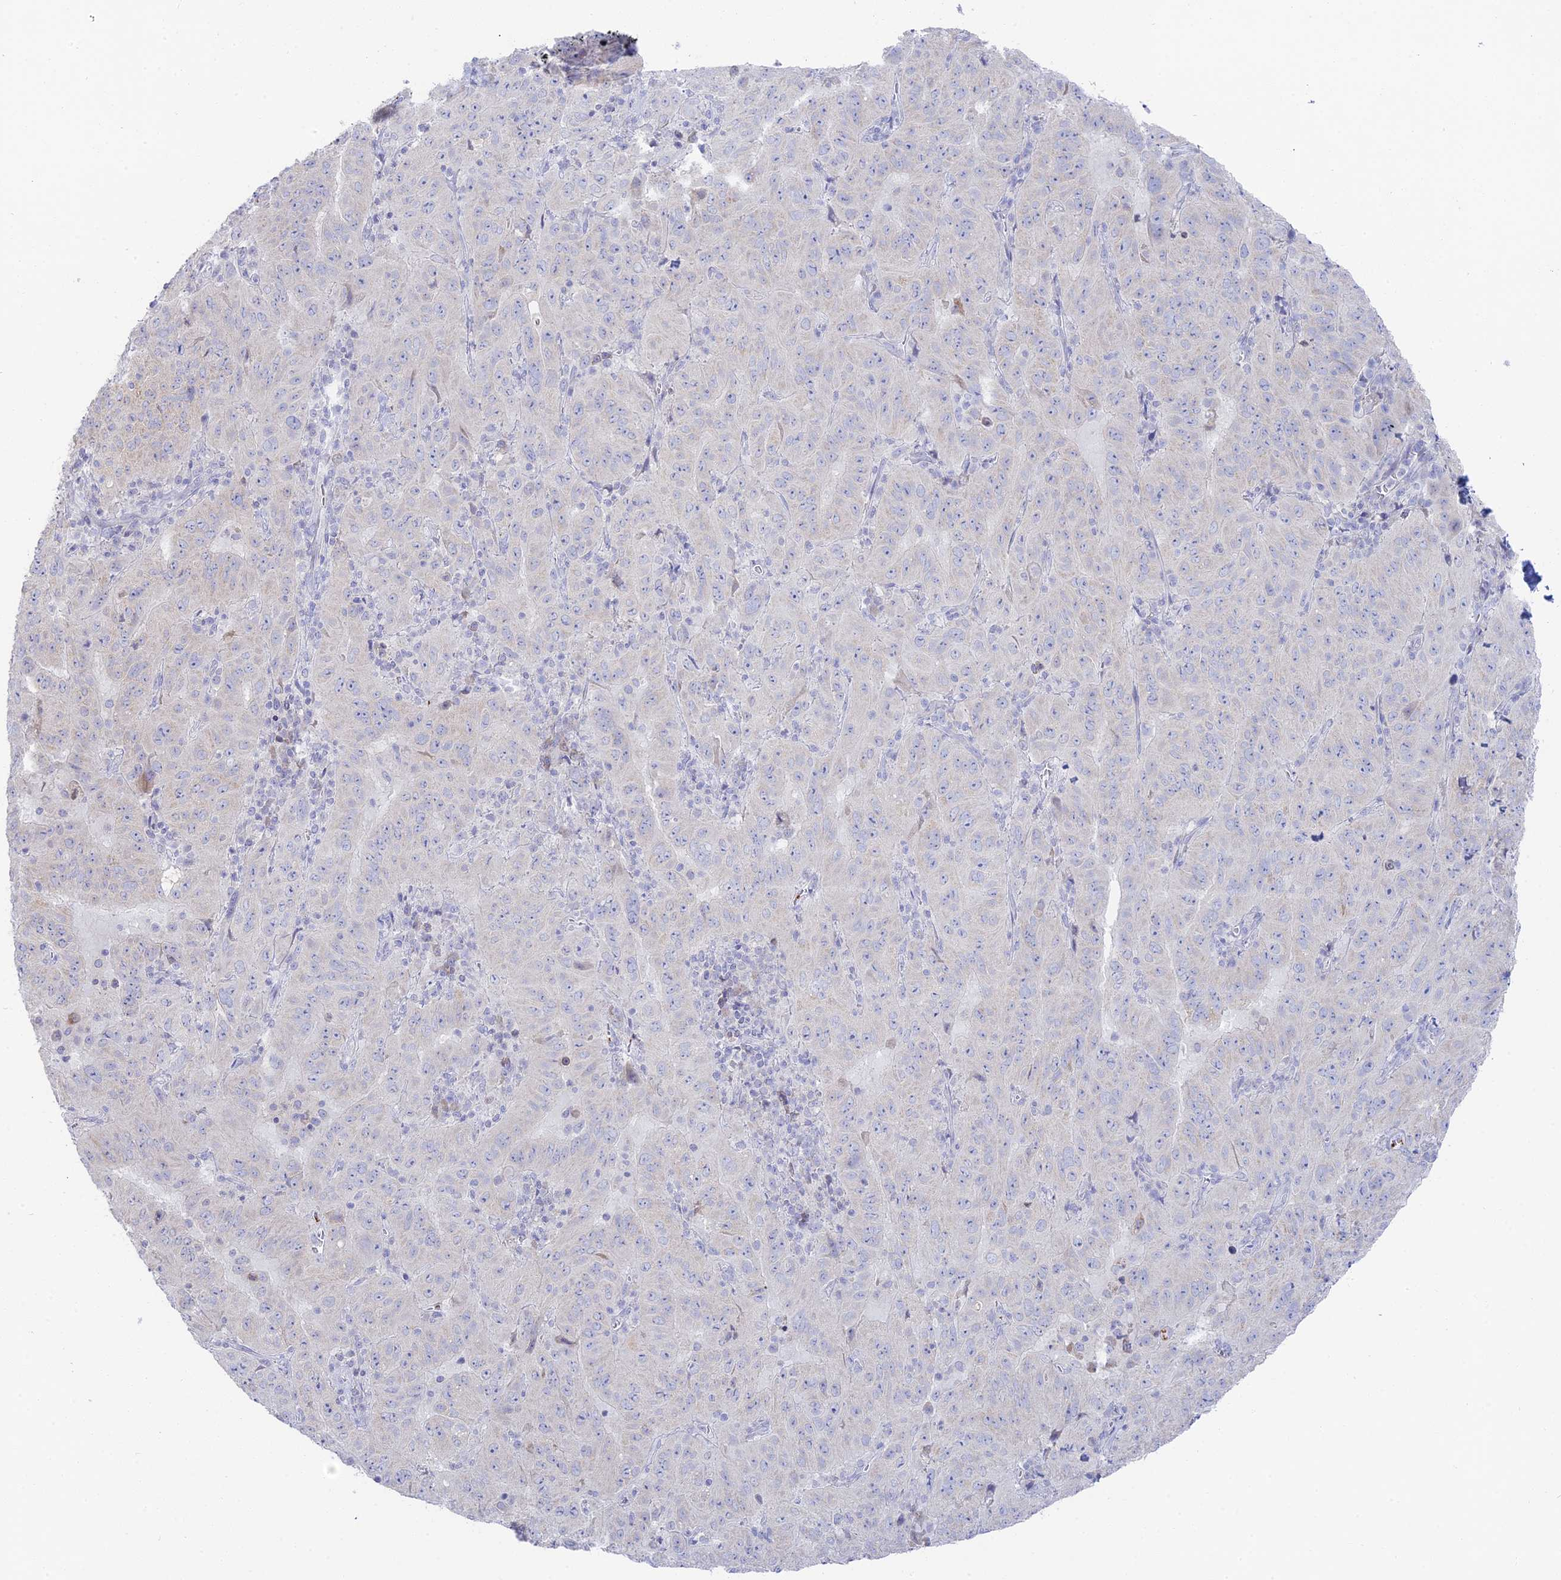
{"staining": {"intensity": "negative", "quantity": "none", "location": "none"}, "tissue": "pancreatic cancer", "cell_type": "Tumor cells", "image_type": "cancer", "snomed": [{"axis": "morphology", "description": "Adenocarcinoma, NOS"}, {"axis": "topography", "description": "Pancreas"}], "caption": "Protein analysis of adenocarcinoma (pancreatic) reveals no significant expression in tumor cells.", "gene": "TMEM40", "patient": {"sex": "male", "age": 63}}